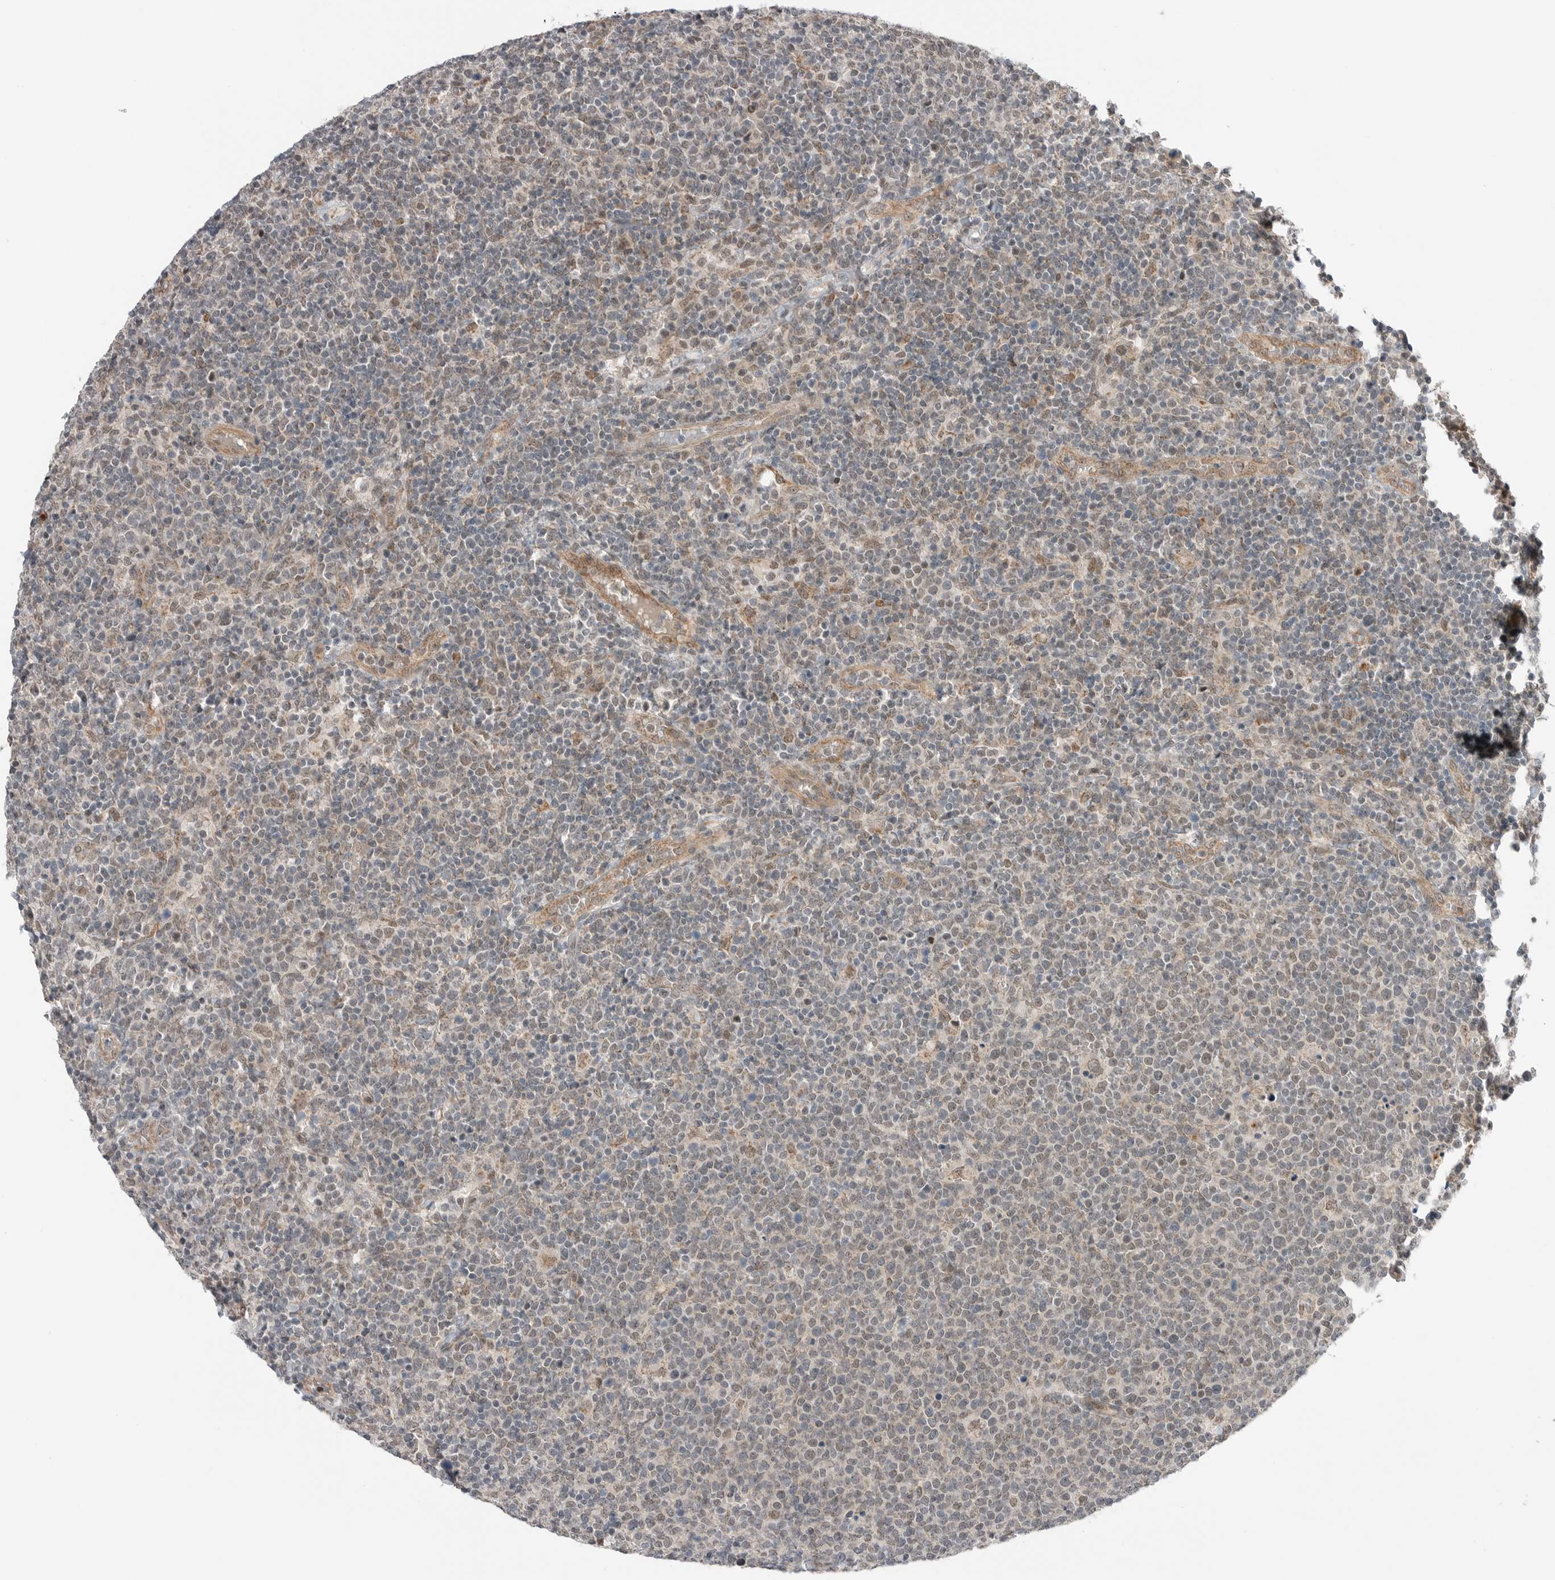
{"staining": {"intensity": "weak", "quantity": "25%-75%", "location": "nuclear"}, "tissue": "lymphoma", "cell_type": "Tumor cells", "image_type": "cancer", "snomed": [{"axis": "morphology", "description": "Malignant lymphoma, non-Hodgkin's type, High grade"}, {"axis": "topography", "description": "Lymph node"}], "caption": "Immunohistochemical staining of malignant lymphoma, non-Hodgkin's type (high-grade) demonstrates low levels of weak nuclear protein staining in about 25%-75% of tumor cells.", "gene": "NTAQ1", "patient": {"sex": "male", "age": 61}}